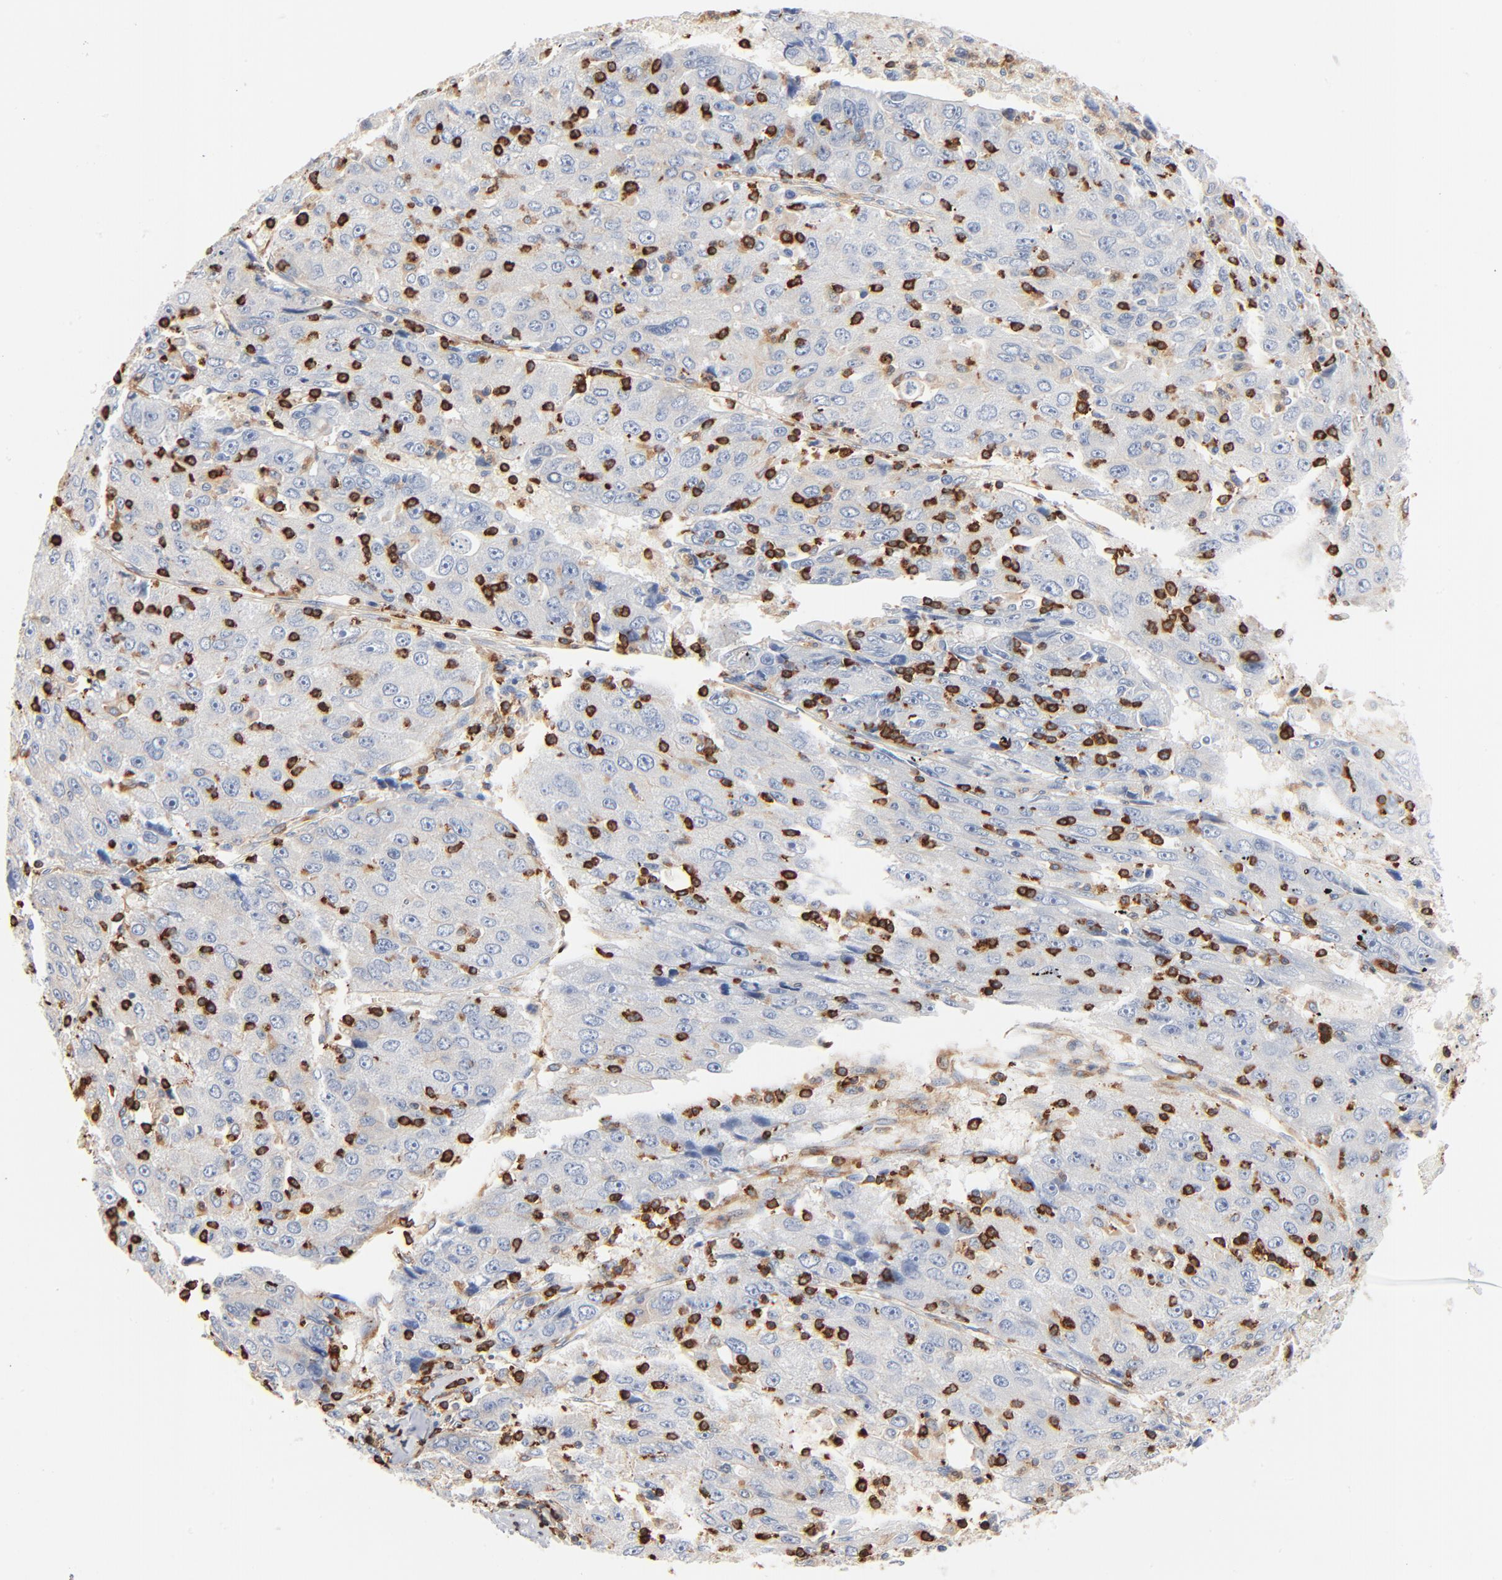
{"staining": {"intensity": "negative", "quantity": "none", "location": "none"}, "tissue": "liver cancer", "cell_type": "Tumor cells", "image_type": "cancer", "snomed": [{"axis": "morphology", "description": "Carcinoma, Hepatocellular, NOS"}, {"axis": "topography", "description": "Liver"}], "caption": "Human liver cancer (hepatocellular carcinoma) stained for a protein using immunohistochemistry (IHC) exhibits no staining in tumor cells.", "gene": "SH3KBP1", "patient": {"sex": "male", "age": 49}}